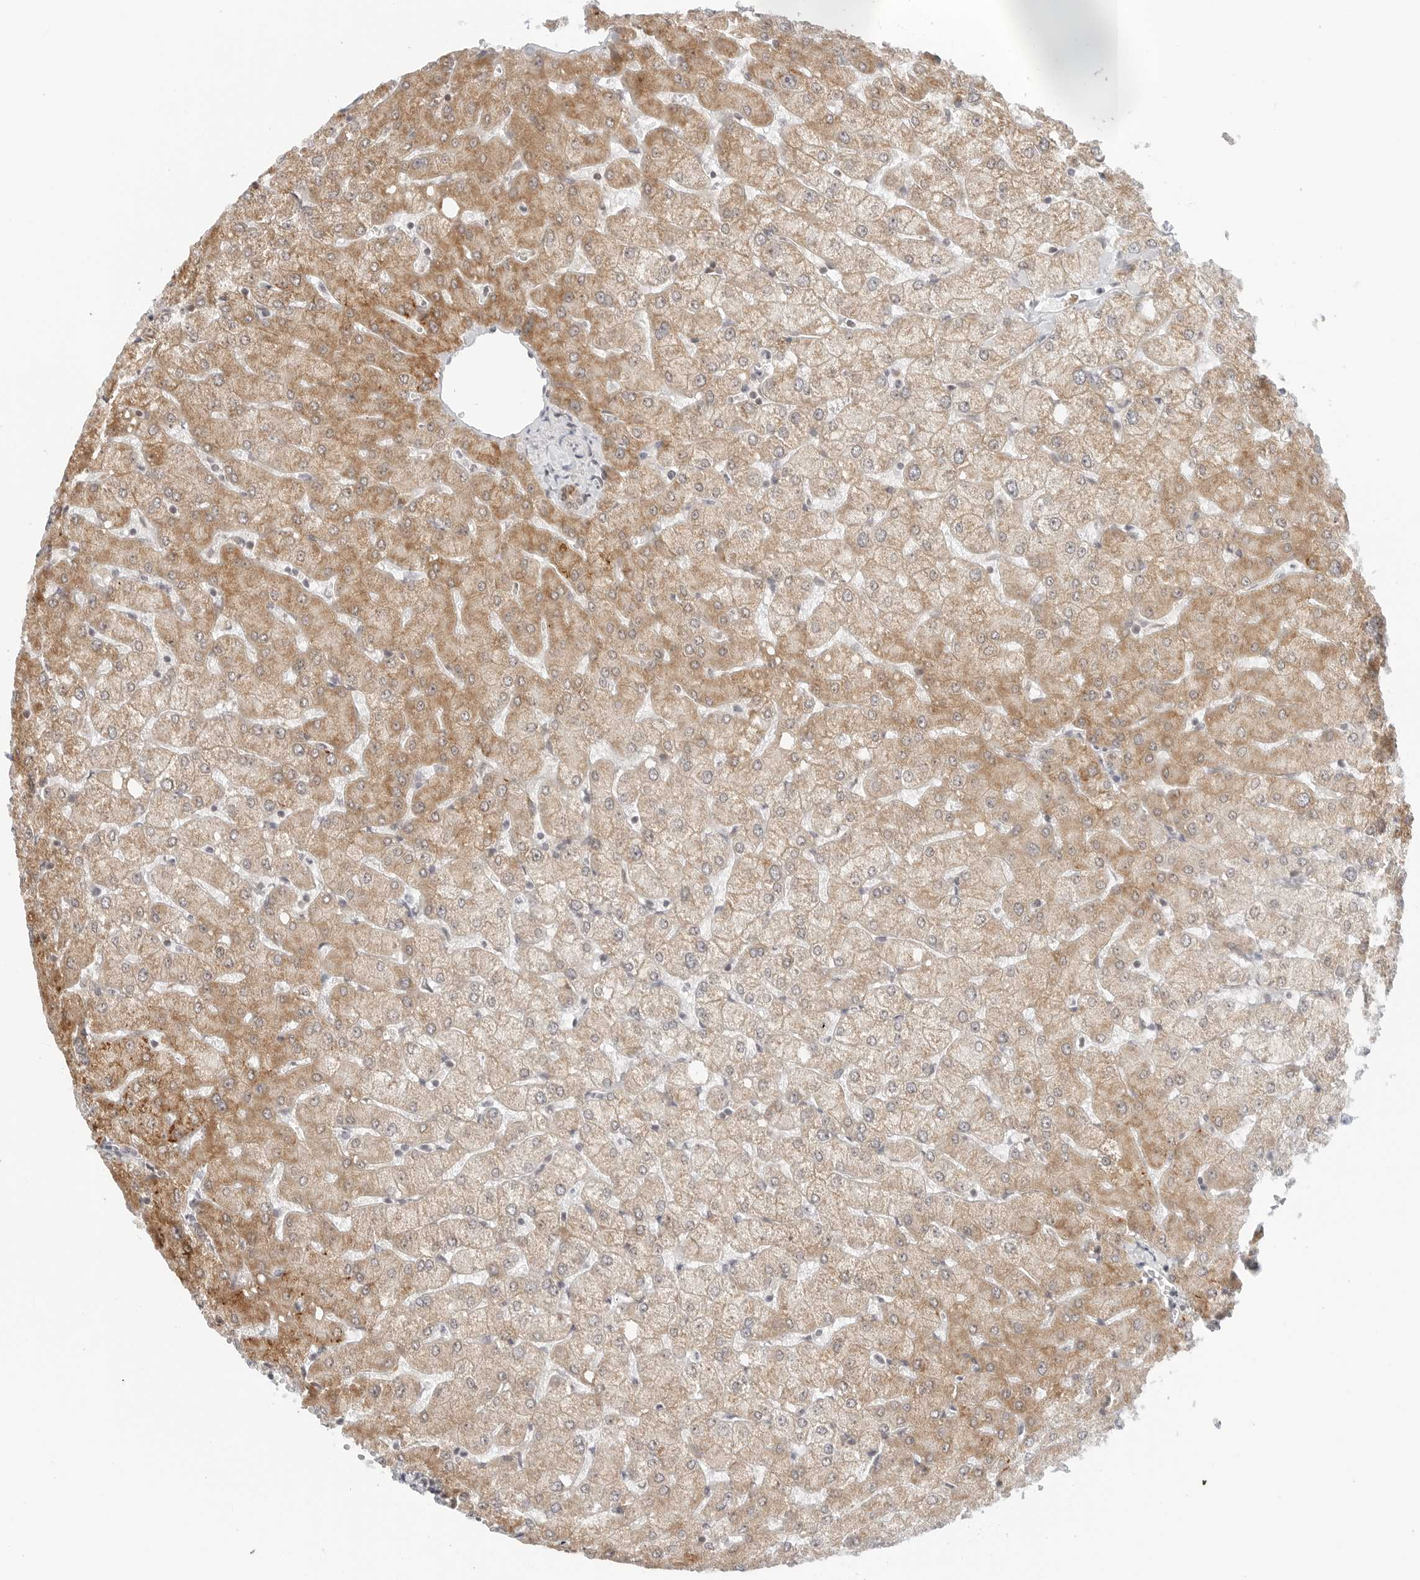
{"staining": {"intensity": "moderate", "quantity": ">75%", "location": "cytoplasmic/membranous"}, "tissue": "liver", "cell_type": "Cholangiocytes", "image_type": "normal", "snomed": [{"axis": "morphology", "description": "Normal tissue, NOS"}, {"axis": "topography", "description": "Liver"}], "caption": "High-power microscopy captured an IHC histopathology image of unremarkable liver, revealing moderate cytoplasmic/membranous staining in approximately >75% of cholangiocytes.", "gene": "POLR3GL", "patient": {"sex": "female", "age": 54}}